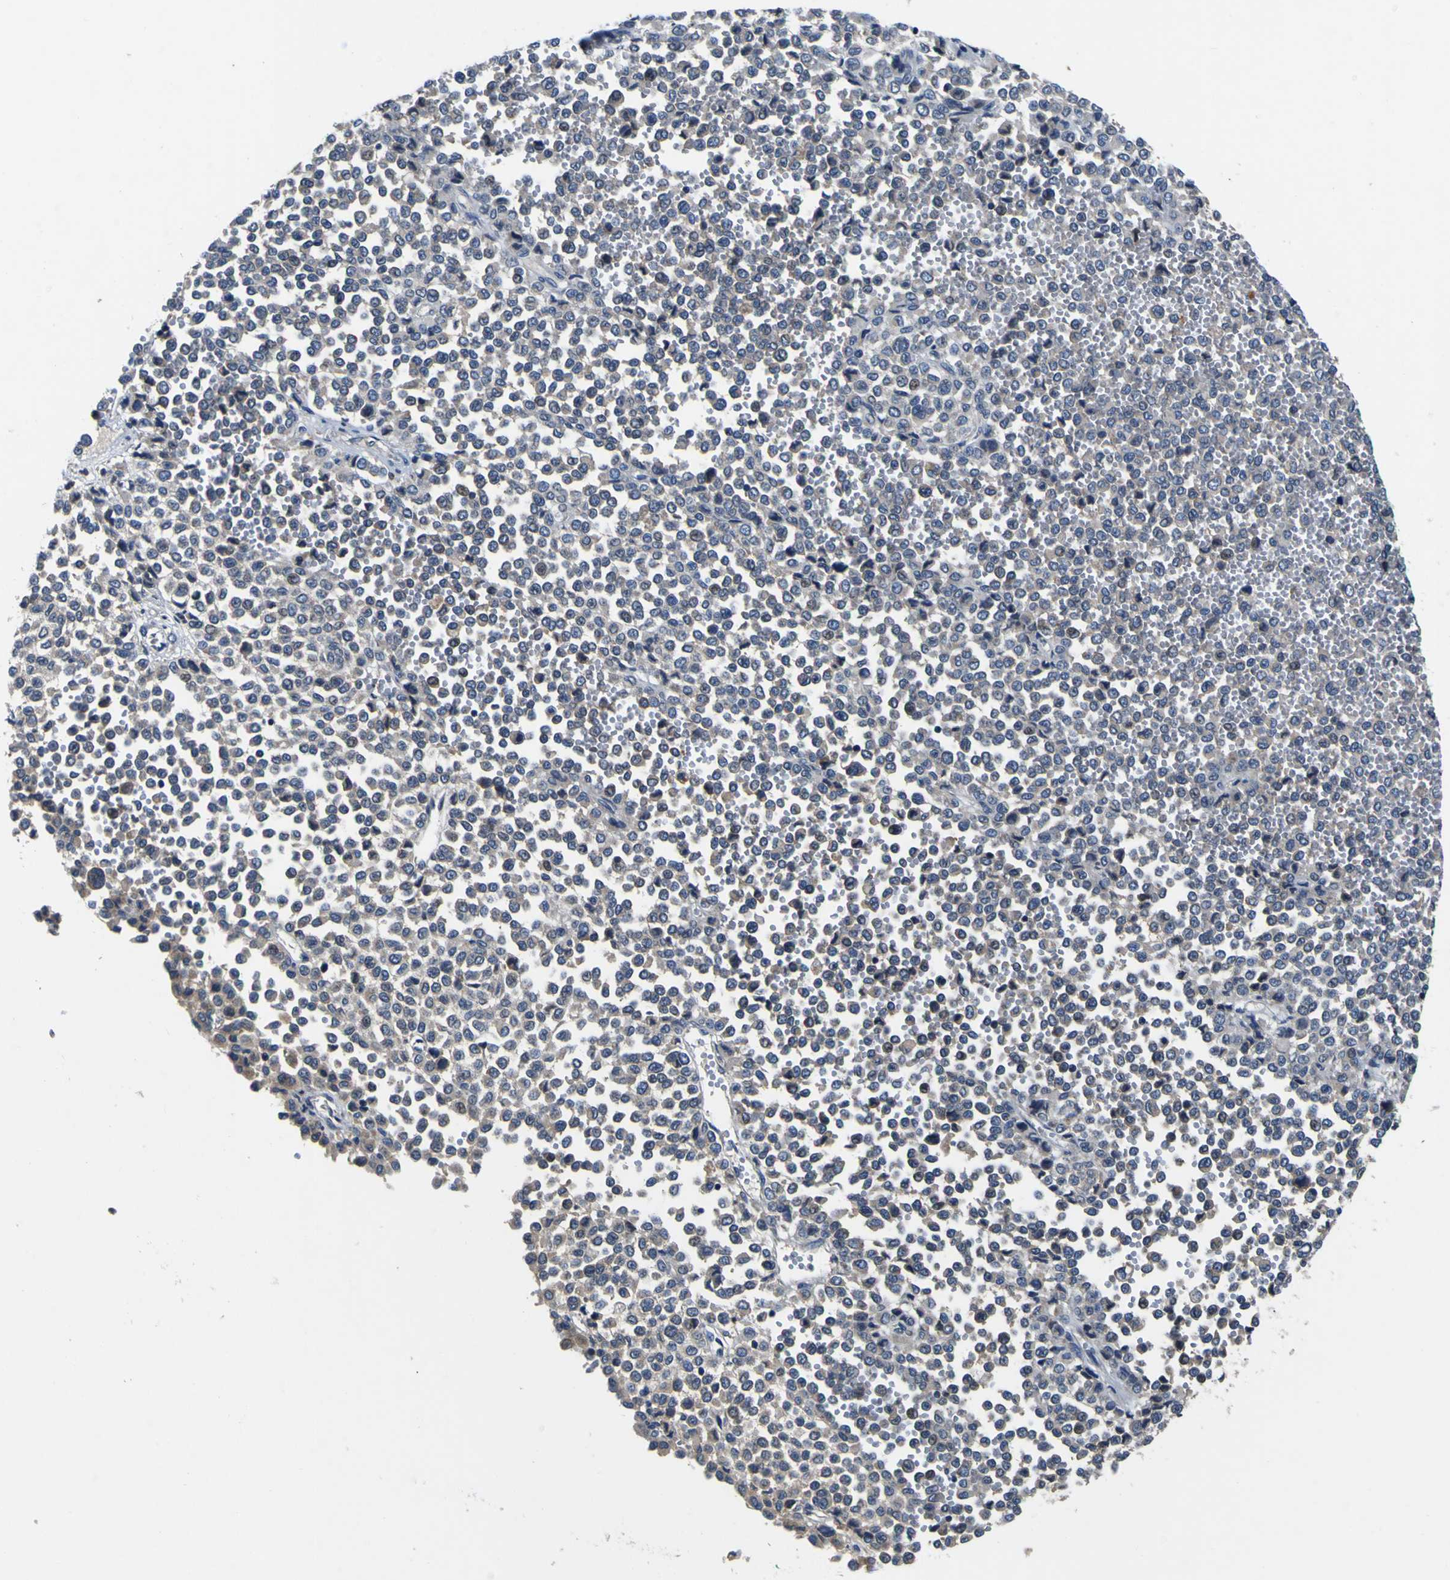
{"staining": {"intensity": "negative", "quantity": "none", "location": "none"}, "tissue": "melanoma", "cell_type": "Tumor cells", "image_type": "cancer", "snomed": [{"axis": "morphology", "description": "Malignant melanoma, Metastatic site"}, {"axis": "topography", "description": "Pancreas"}], "caption": "There is no significant expression in tumor cells of melanoma.", "gene": "EPHB4", "patient": {"sex": "female", "age": 30}}